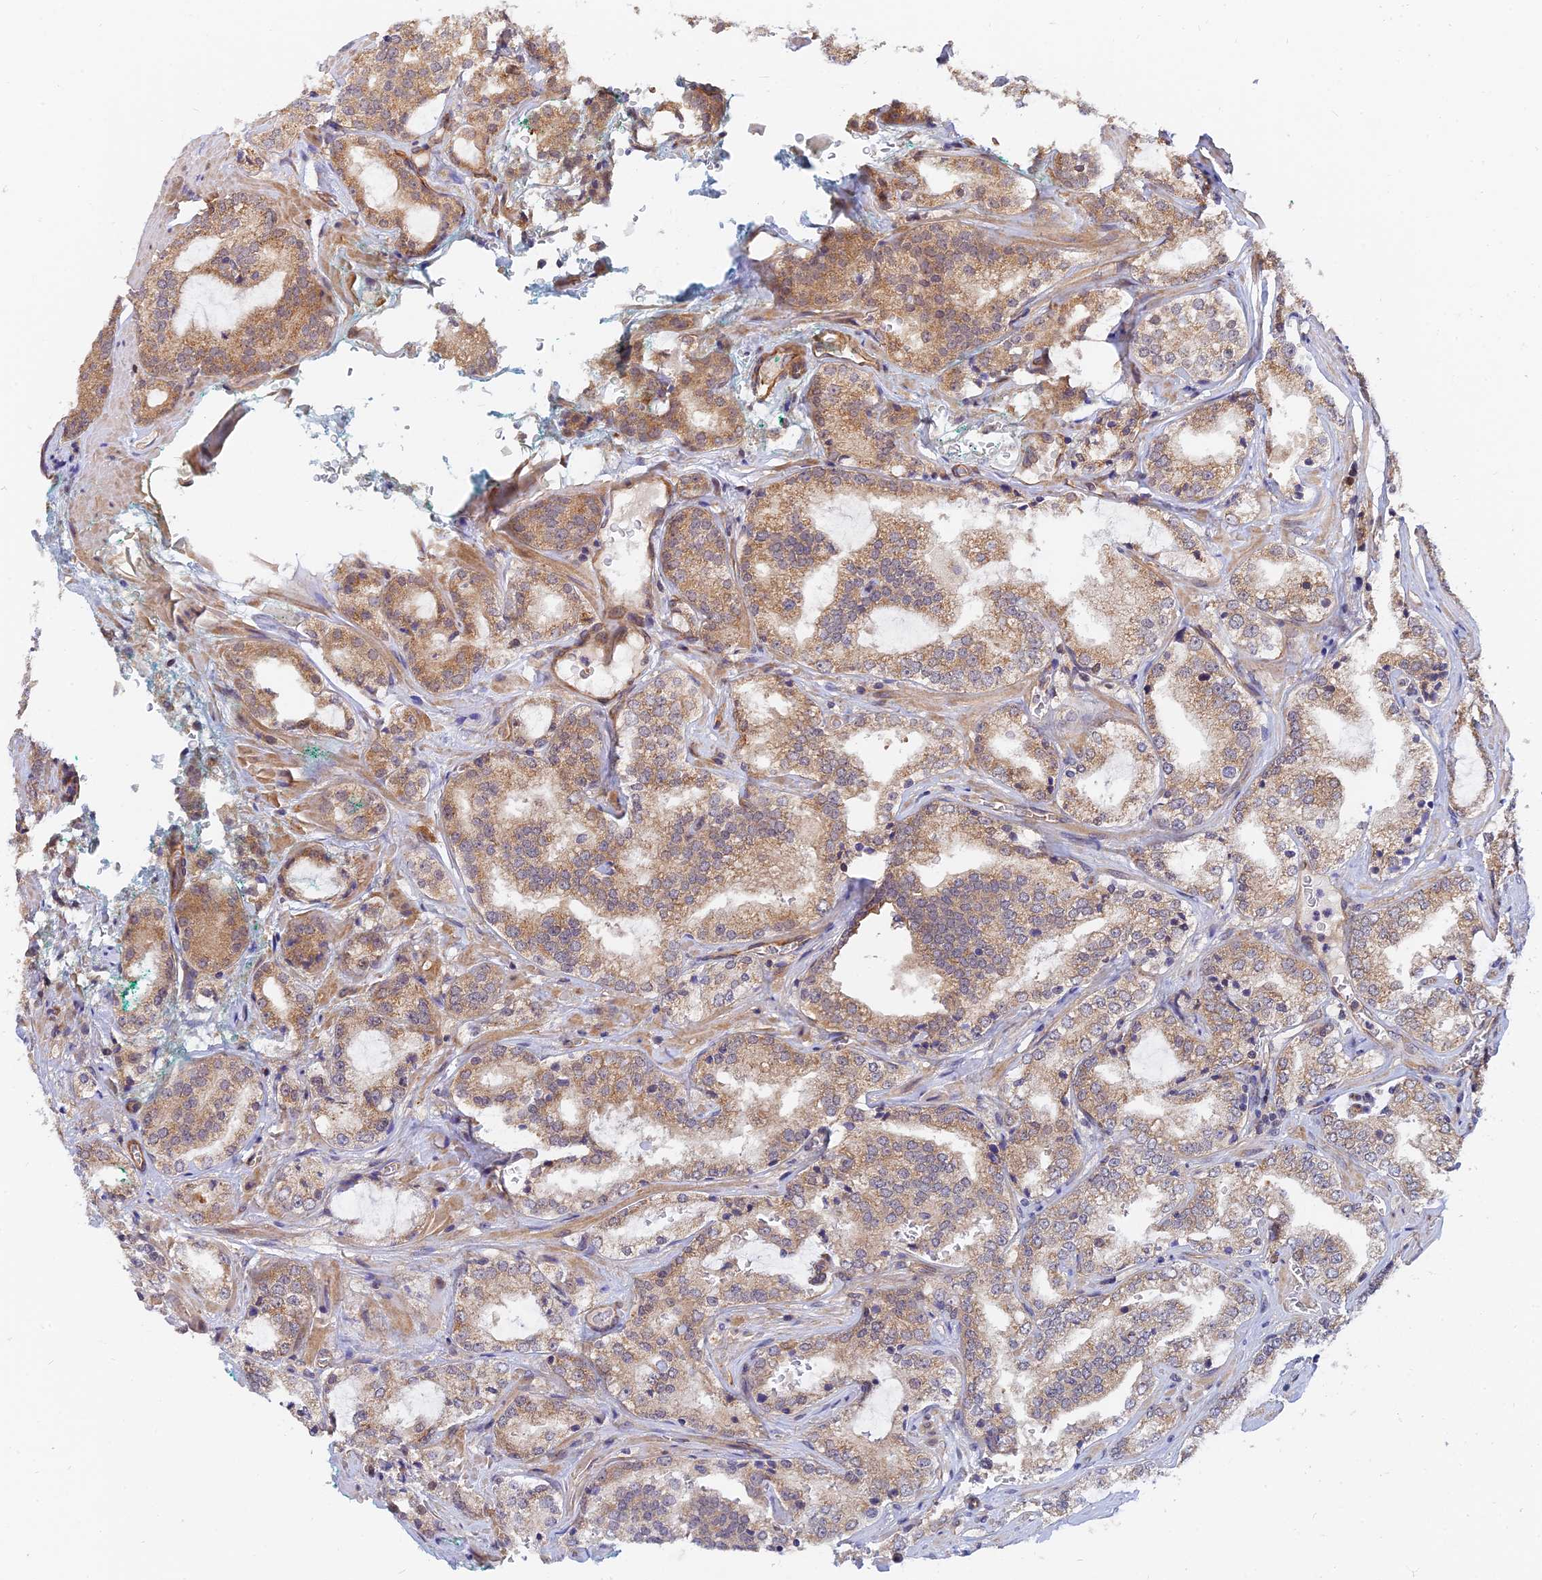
{"staining": {"intensity": "moderate", "quantity": ">75%", "location": "cytoplasmic/membranous"}, "tissue": "prostate cancer", "cell_type": "Tumor cells", "image_type": "cancer", "snomed": [{"axis": "morphology", "description": "Adenocarcinoma, High grade"}, {"axis": "topography", "description": "Prostate"}], "caption": "Immunohistochemical staining of prostate cancer (adenocarcinoma (high-grade)) displays medium levels of moderate cytoplasmic/membranous protein staining in approximately >75% of tumor cells.", "gene": "WDR41", "patient": {"sex": "male", "age": 64}}